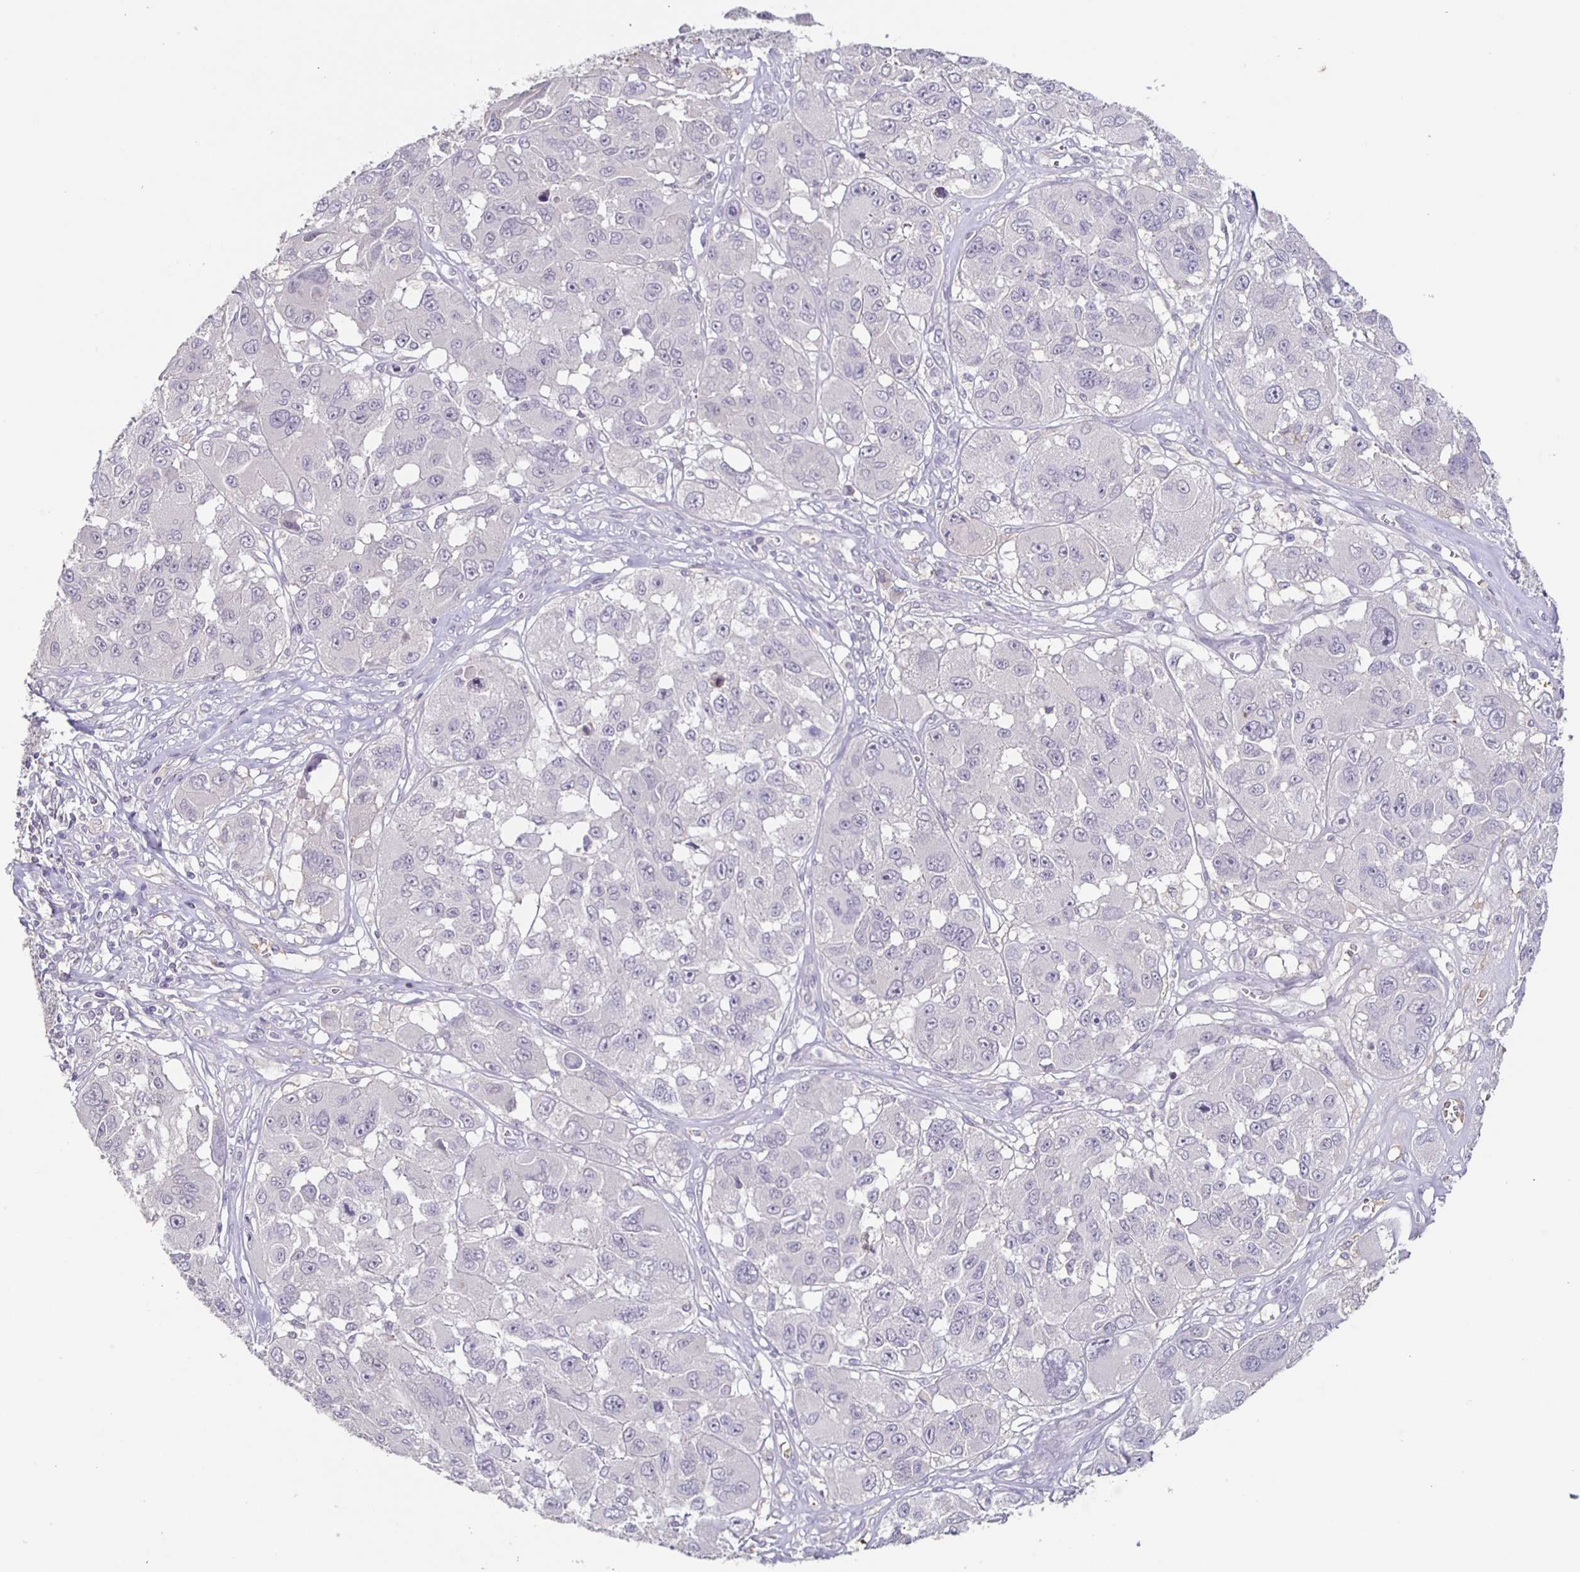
{"staining": {"intensity": "negative", "quantity": "none", "location": "none"}, "tissue": "melanoma", "cell_type": "Tumor cells", "image_type": "cancer", "snomed": [{"axis": "morphology", "description": "Malignant melanoma, NOS"}, {"axis": "topography", "description": "Skin"}], "caption": "An immunohistochemistry histopathology image of malignant melanoma is shown. There is no staining in tumor cells of malignant melanoma.", "gene": "INSL5", "patient": {"sex": "female", "age": 66}}